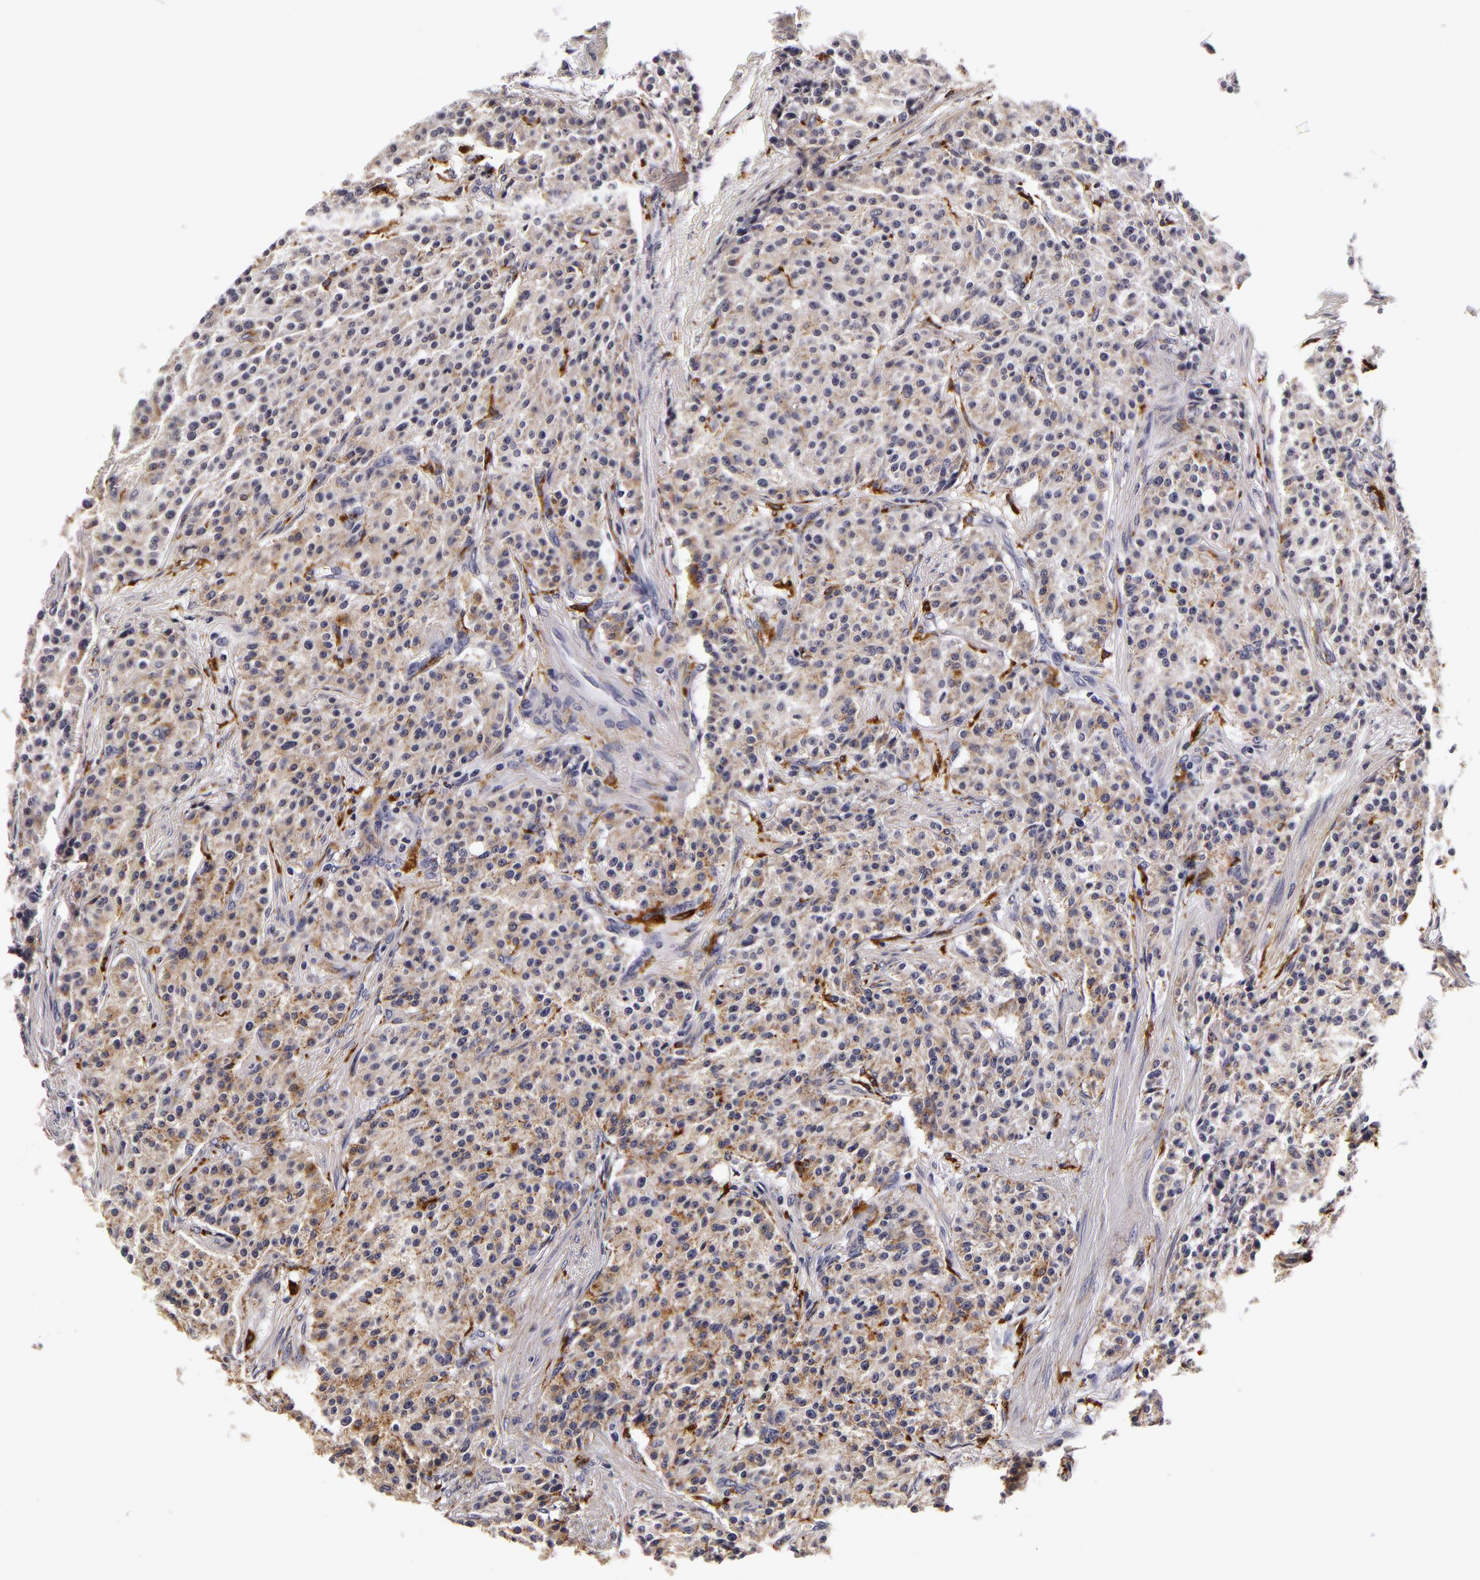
{"staining": {"intensity": "weak", "quantity": "25%-75%", "location": "cytoplasmic/membranous"}, "tissue": "carcinoid", "cell_type": "Tumor cells", "image_type": "cancer", "snomed": [{"axis": "morphology", "description": "Carcinoid, malignant, NOS"}, {"axis": "topography", "description": "Stomach"}], "caption": "Tumor cells display low levels of weak cytoplasmic/membranous expression in approximately 25%-75% of cells in human carcinoid (malignant).", "gene": "LGALS3BP", "patient": {"sex": "female", "age": 76}}